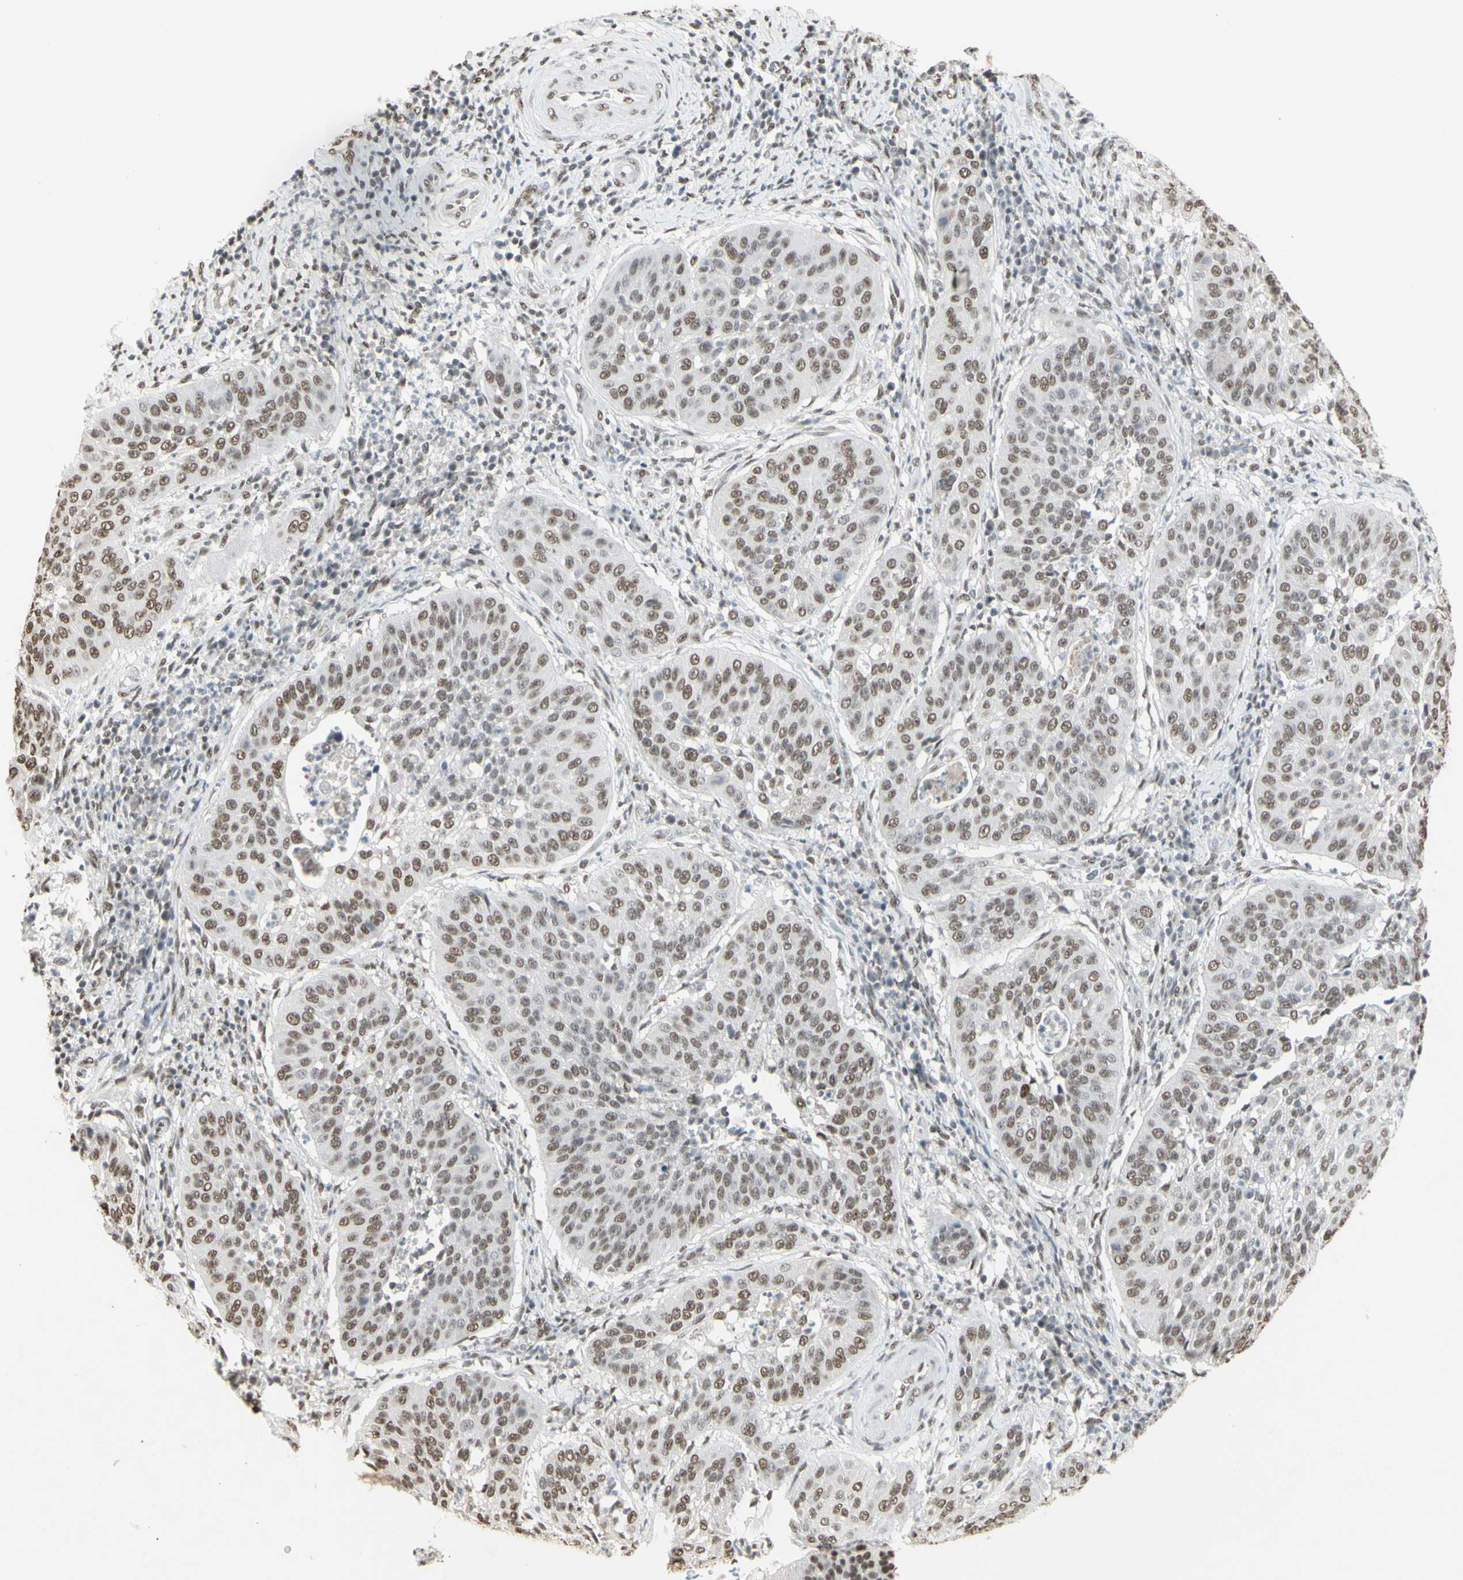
{"staining": {"intensity": "moderate", "quantity": ">75%", "location": "nuclear"}, "tissue": "cervical cancer", "cell_type": "Tumor cells", "image_type": "cancer", "snomed": [{"axis": "morphology", "description": "Normal tissue, NOS"}, {"axis": "morphology", "description": "Squamous cell carcinoma, NOS"}, {"axis": "topography", "description": "Cervix"}], "caption": "Immunohistochemistry (IHC) image of neoplastic tissue: cervical cancer (squamous cell carcinoma) stained using immunohistochemistry displays medium levels of moderate protein expression localized specifically in the nuclear of tumor cells, appearing as a nuclear brown color.", "gene": "TRIM28", "patient": {"sex": "female", "age": 39}}